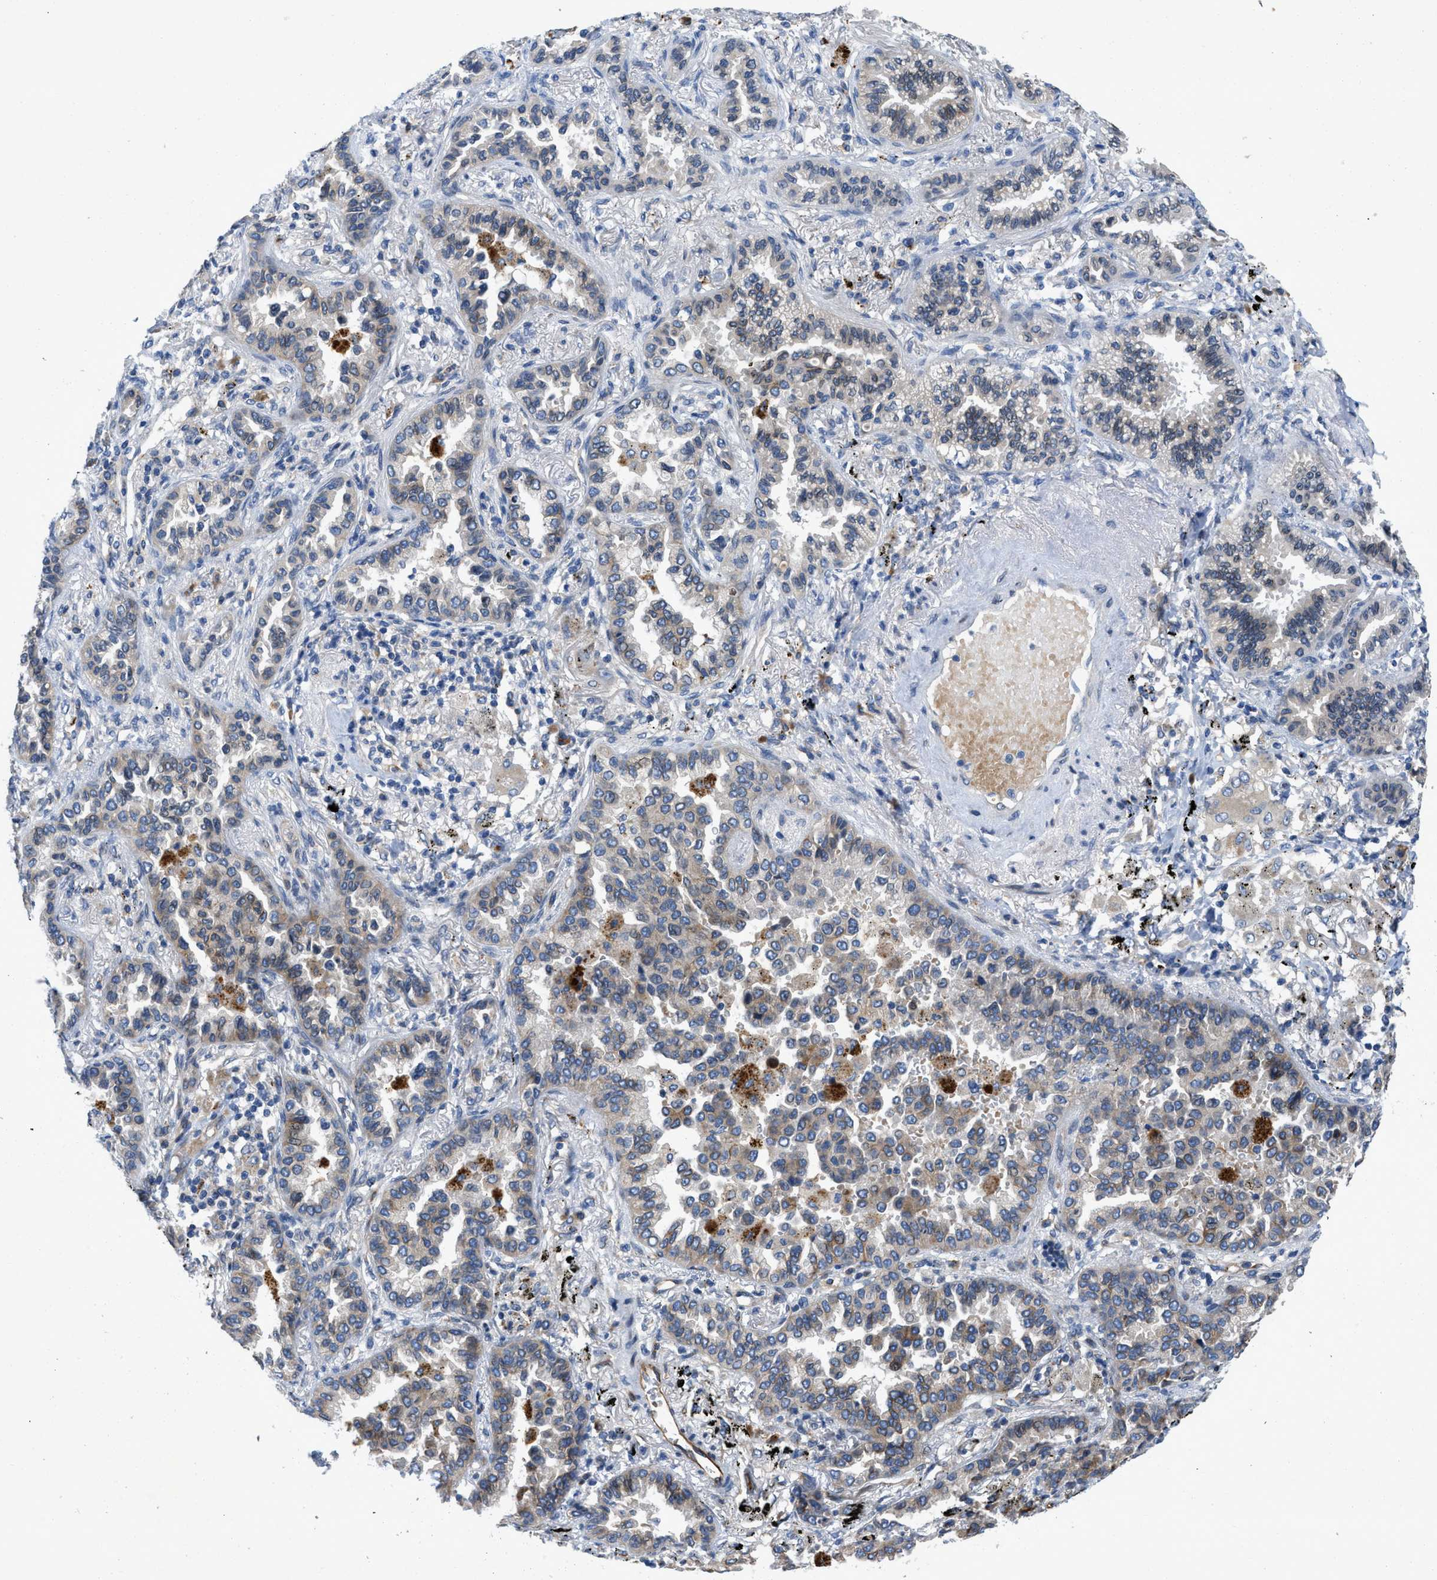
{"staining": {"intensity": "moderate", "quantity": "25%-75%", "location": "cytoplasmic/membranous"}, "tissue": "lung cancer", "cell_type": "Tumor cells", "image_type": "cancer", "snomed": [{"axis": "morphology", "description": "Normal tissue, NOS"}, {"axis": "morphology", "description": "Adenocarcinoma, NOS"}, {"axis": "topography", "description": "Lung"}], "caption": "An IHC image of tumor tissue is shown. Protein staining in brown shows moderate cytoplasmic/membranous positivity in adenocarcinoma (lung) within tumor cells.", "gene": "TMEM248", "patient": {"sex": "male", "age": 59}}